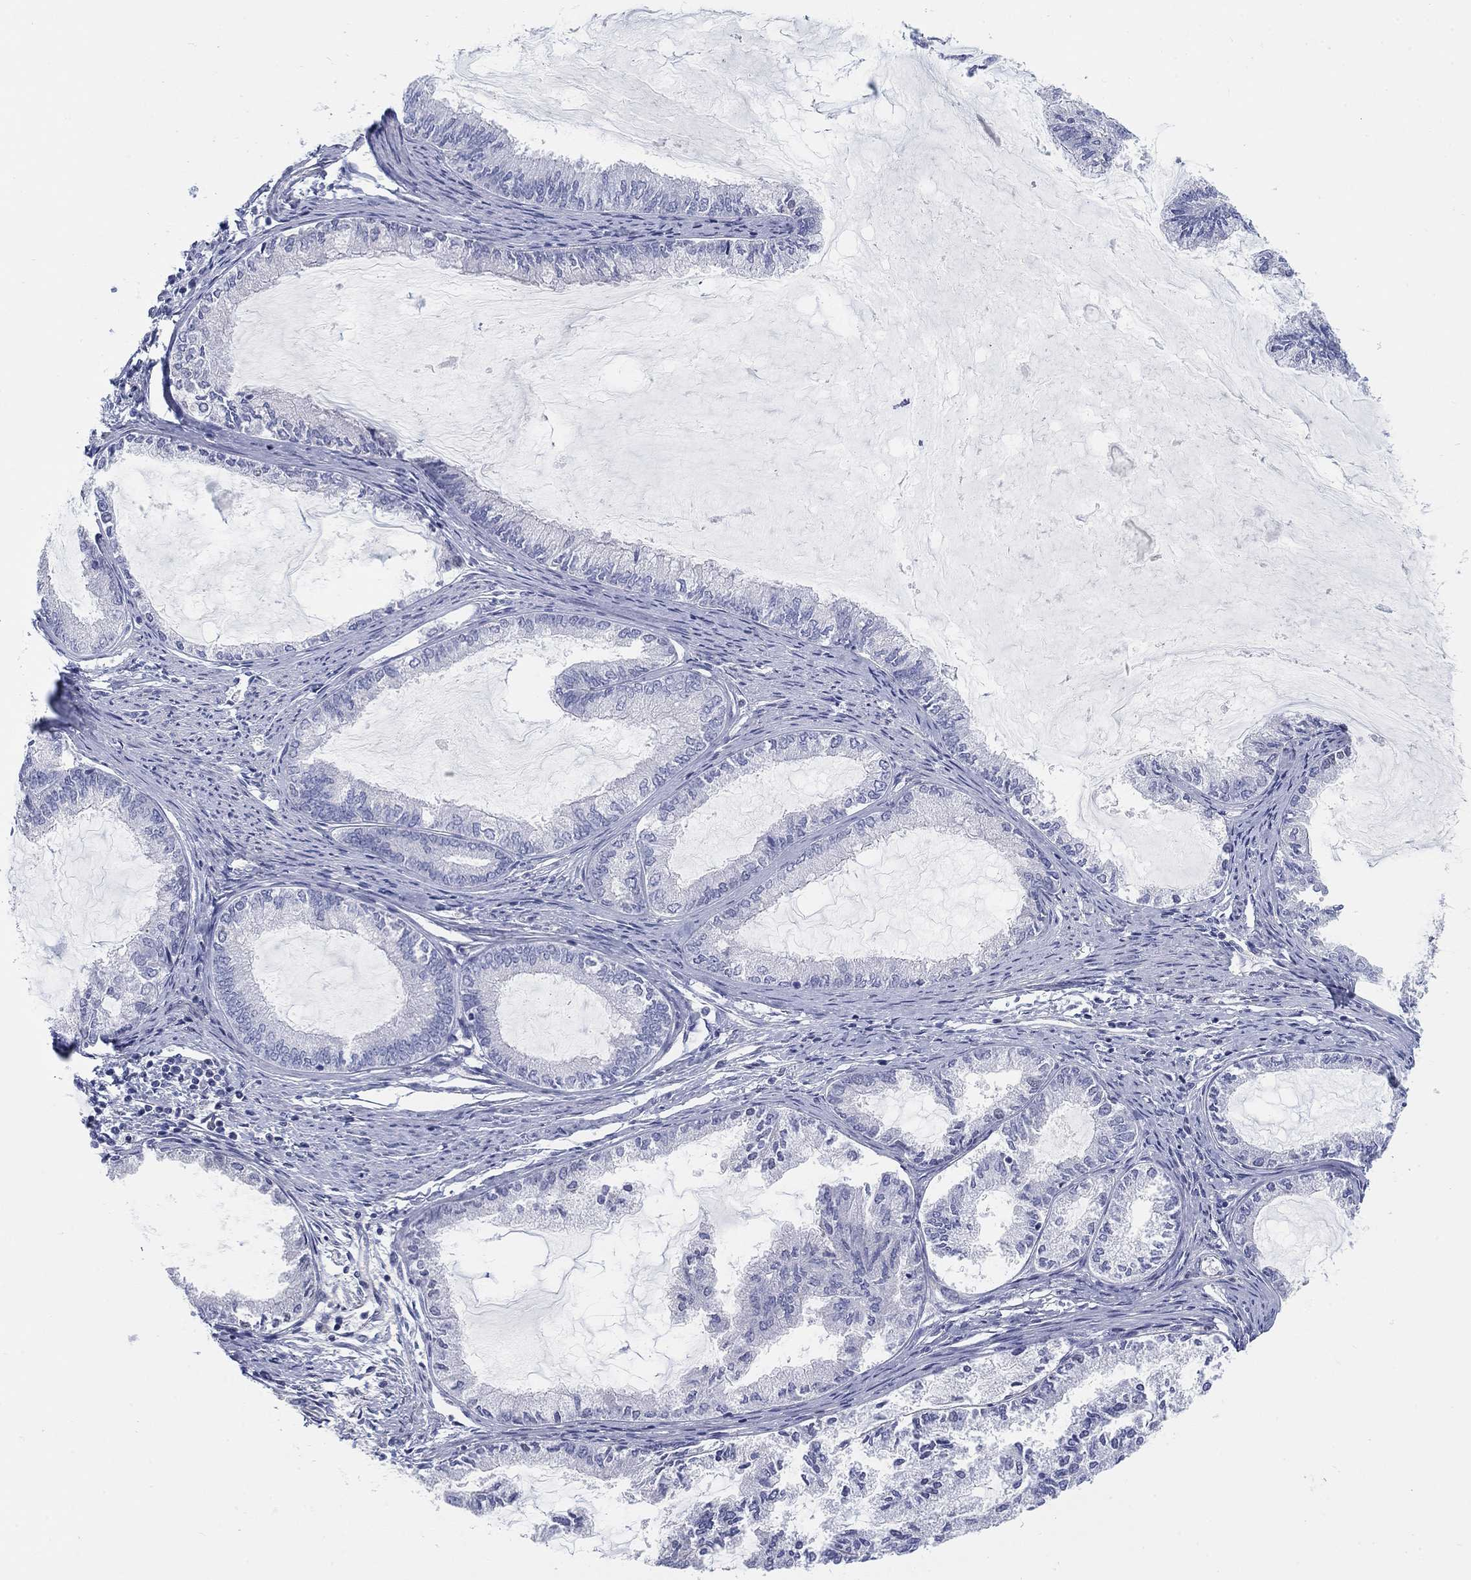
{"staining": {"intensity": "negative", "quantity": "none", "location": "none"}, "tissue": "endometrial cancer", "cell_type": "Tumor cells", "image_type": "cancer", "snomed": [{"axis": "morphology", "description": "Adenocarcinoma, NOS"}, {"axis": "topography", "description": "Endometrium"}], "caption": "Adenocarcinoma (endometrial) stained for a protein using immunohistochemistry (IHC) displays no positivity tumor cells.", "gene": "HEATR4", "patient": {"sex": "female", "age": 86}}